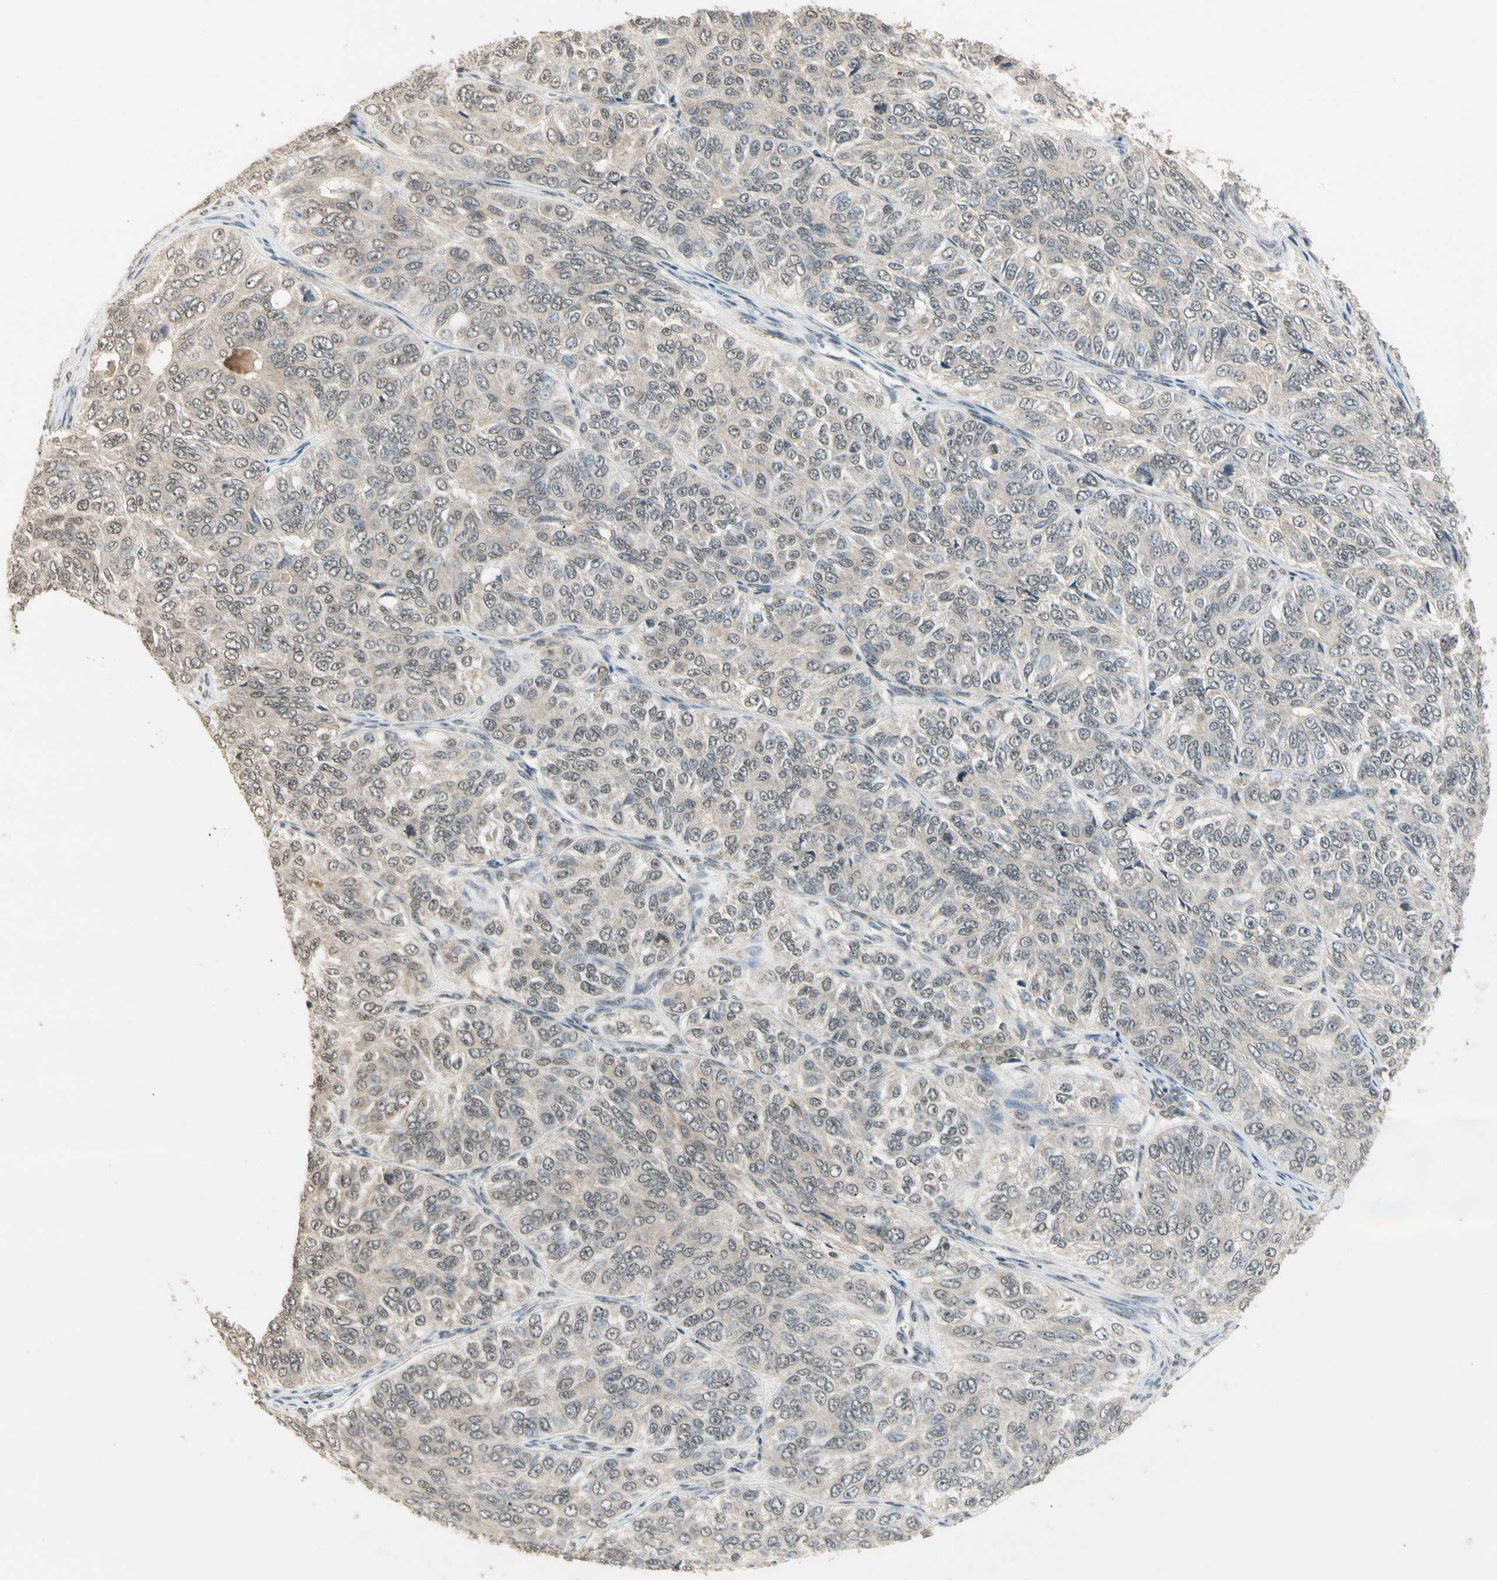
{"staining": {"intensity": "weak", "quantity": ">75%", "location": "cytoplasmic/membranous"}, "tissue": "ovarian cancer", "cell_type": "Tumor cells", "image_type": "cancer", "snomed": [{"axis": "morphology", "description": "Carcinoma, endometroid"}, {"axis": "topography", "description": "Ovary"}], "caption": "The immunohistochemical stain highlights weak cytoplasmic/membranous staining in tumor cells of ovarian cancer tissue.", "gene": "SGCA", "patient": {"sex": "female", "age": 51}}